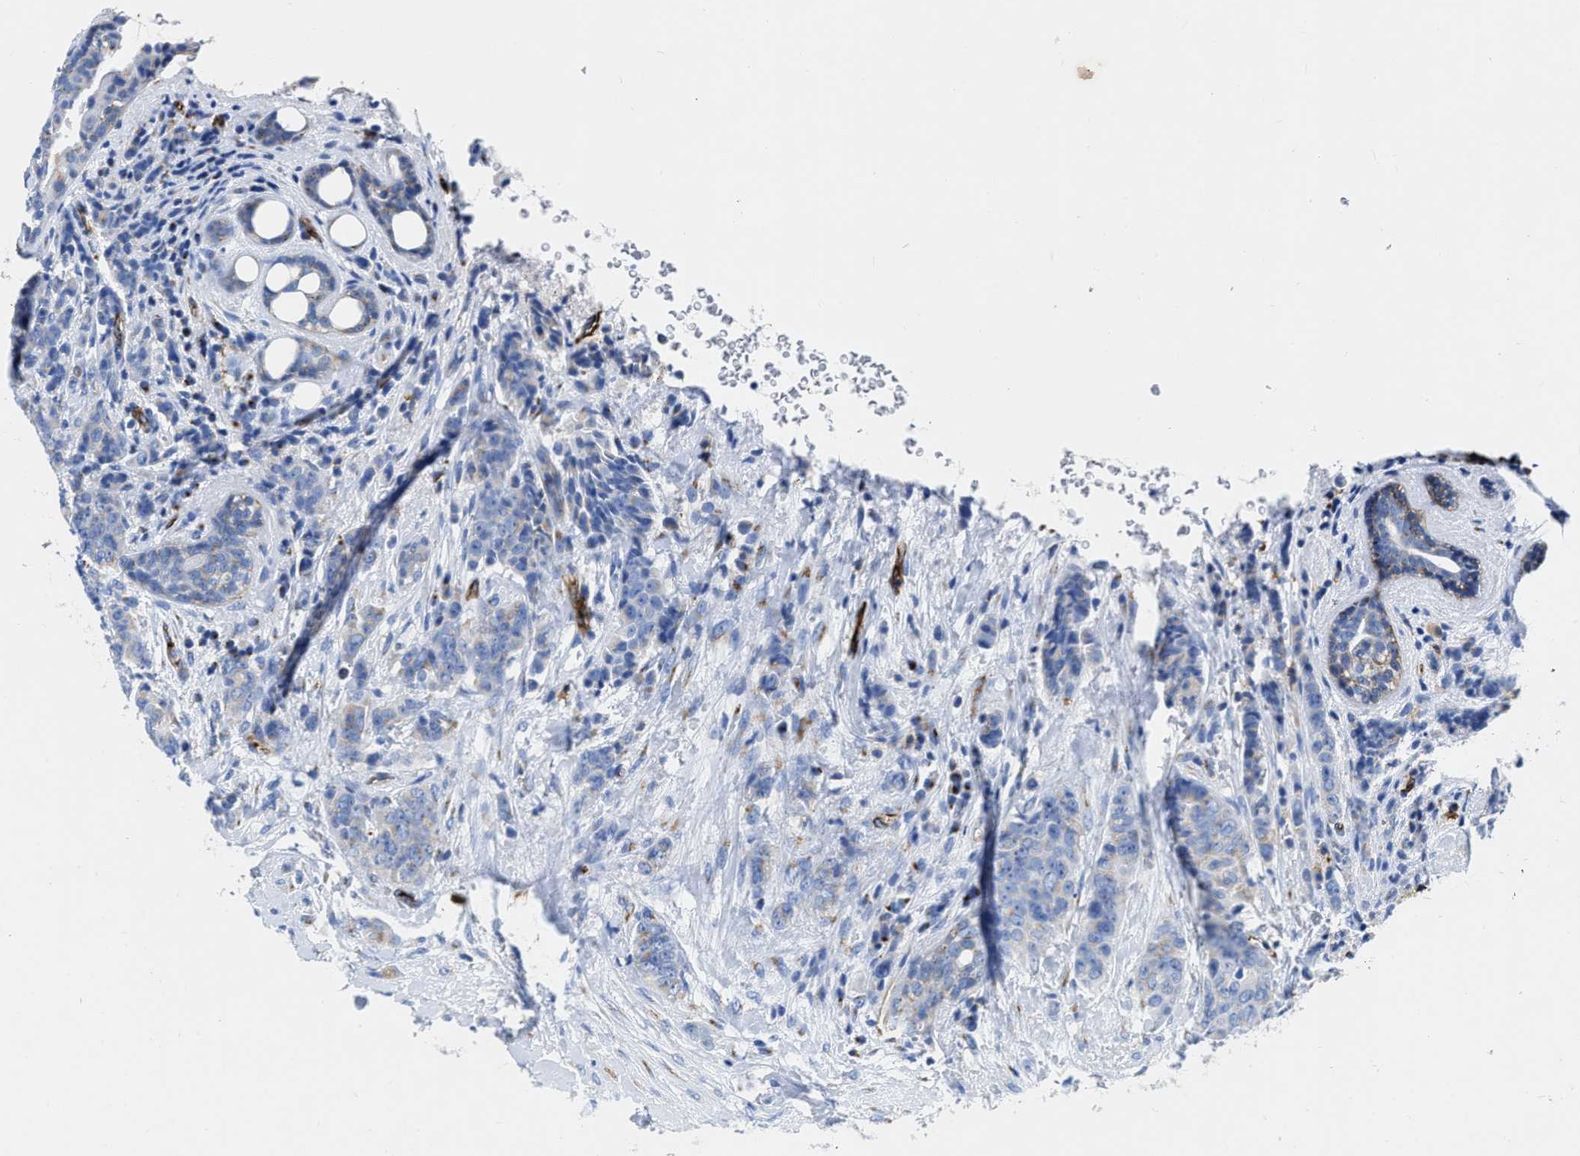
{"staining": {"intensity": "negative", "quantity": "none", "location": "none"}, "tissue": "breast cancer", "cell_type": "Tumor cells", "image_type": "cancer", "snomed": [{"axis": "morphology", "description": "Duct carcinoma"}, {"axis": "topography", "description": "Breast"}], "caption": "Human breast invasive ductal carcinoma stained for a protein using IHC reveals no expression in tumor cells.", "gene": "TVP23B", "patient": {"sex": "female", "age": 40}}